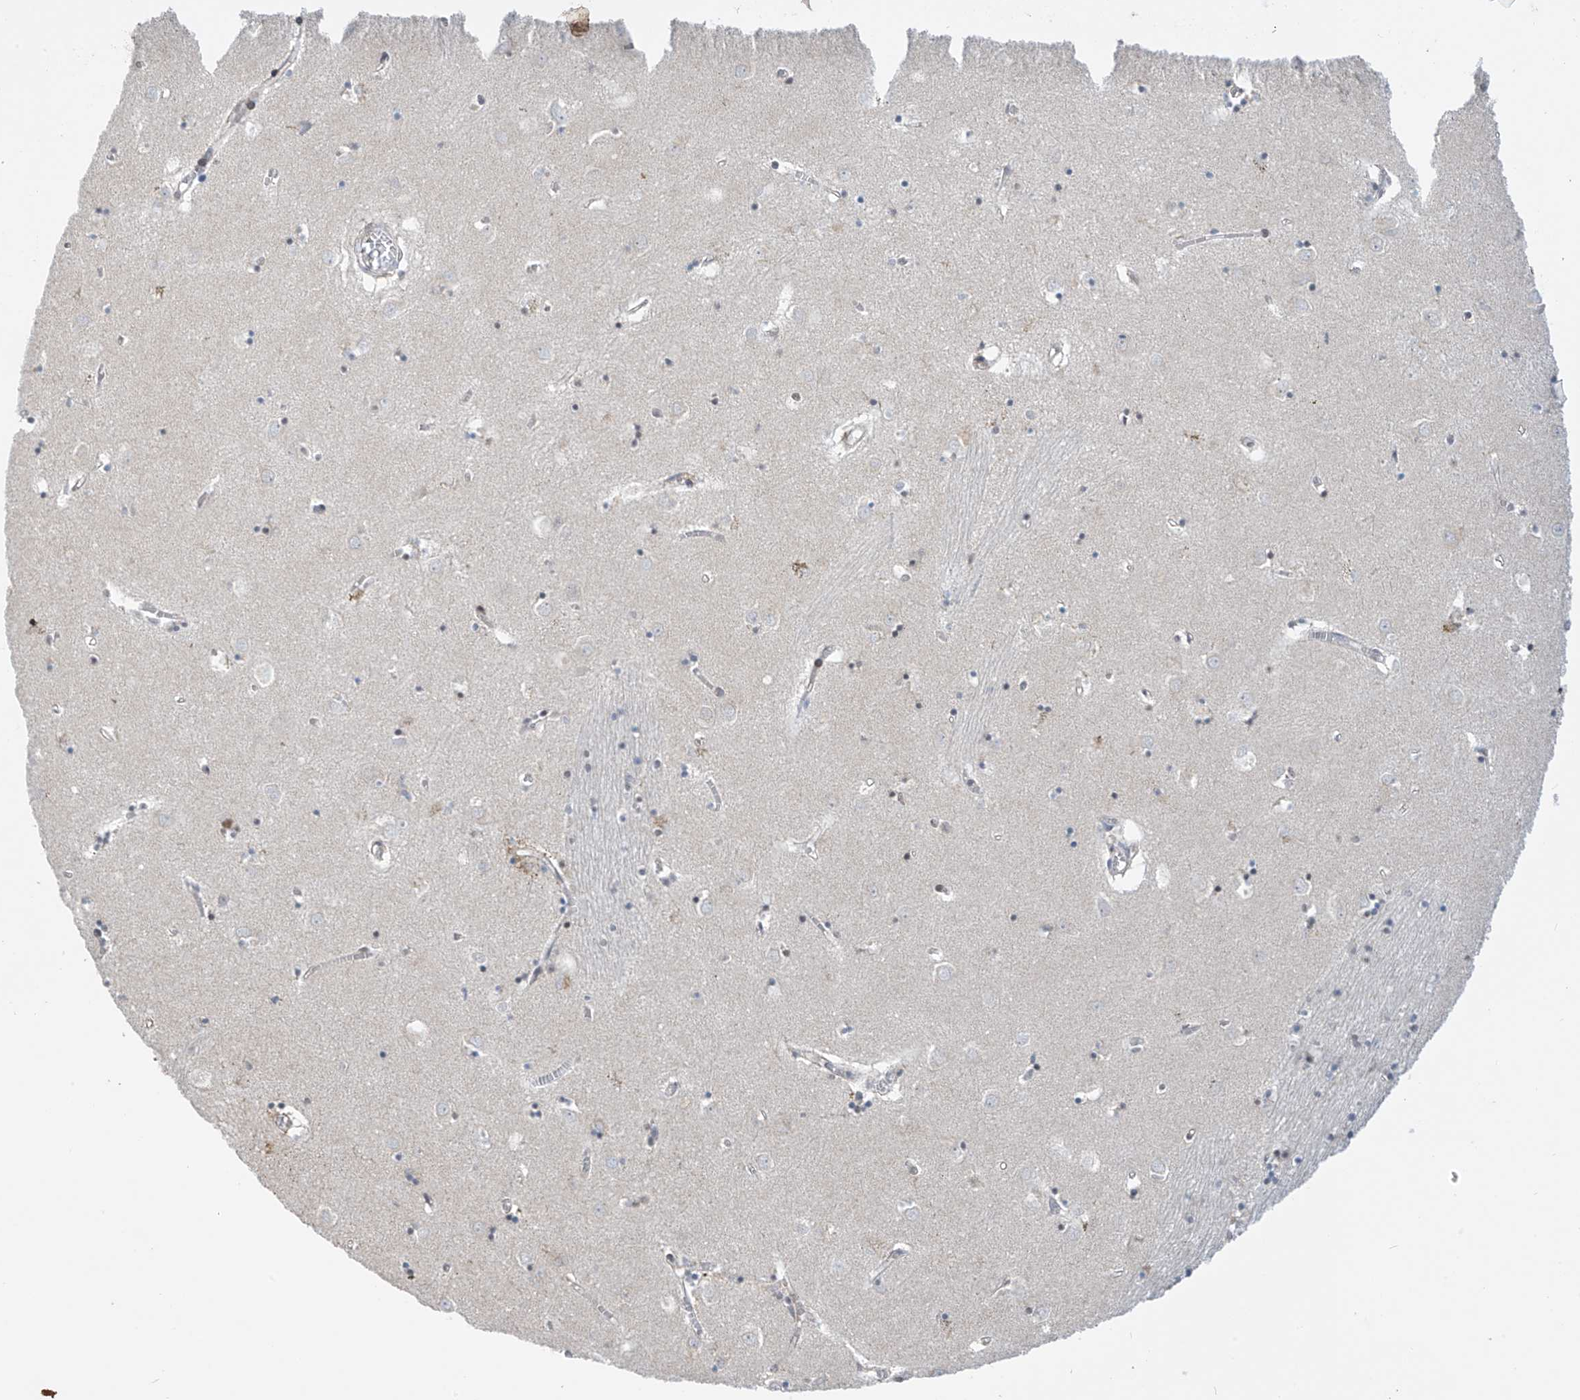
{"staining": {"intensity": "weak", "quantity": "25%-75%", "location": "nuclear"}, "tissue": "caudate", "cell_type": "Glial cells", "image_type": "normal", "snomed": [{"axis": "morphology", "description": "Normal tissue, NOS"}, {"axis": "topography", "description": "Lateral ventricle wall"}], "caption": "High-power microscopy captured an immunohistochemistry histopathology image of benign caudate, revealing weak nuclear staining in about 25%-75% of glial cells.", "gene": "PM20D2", "patient": {"sex": "male", "age": 70}}